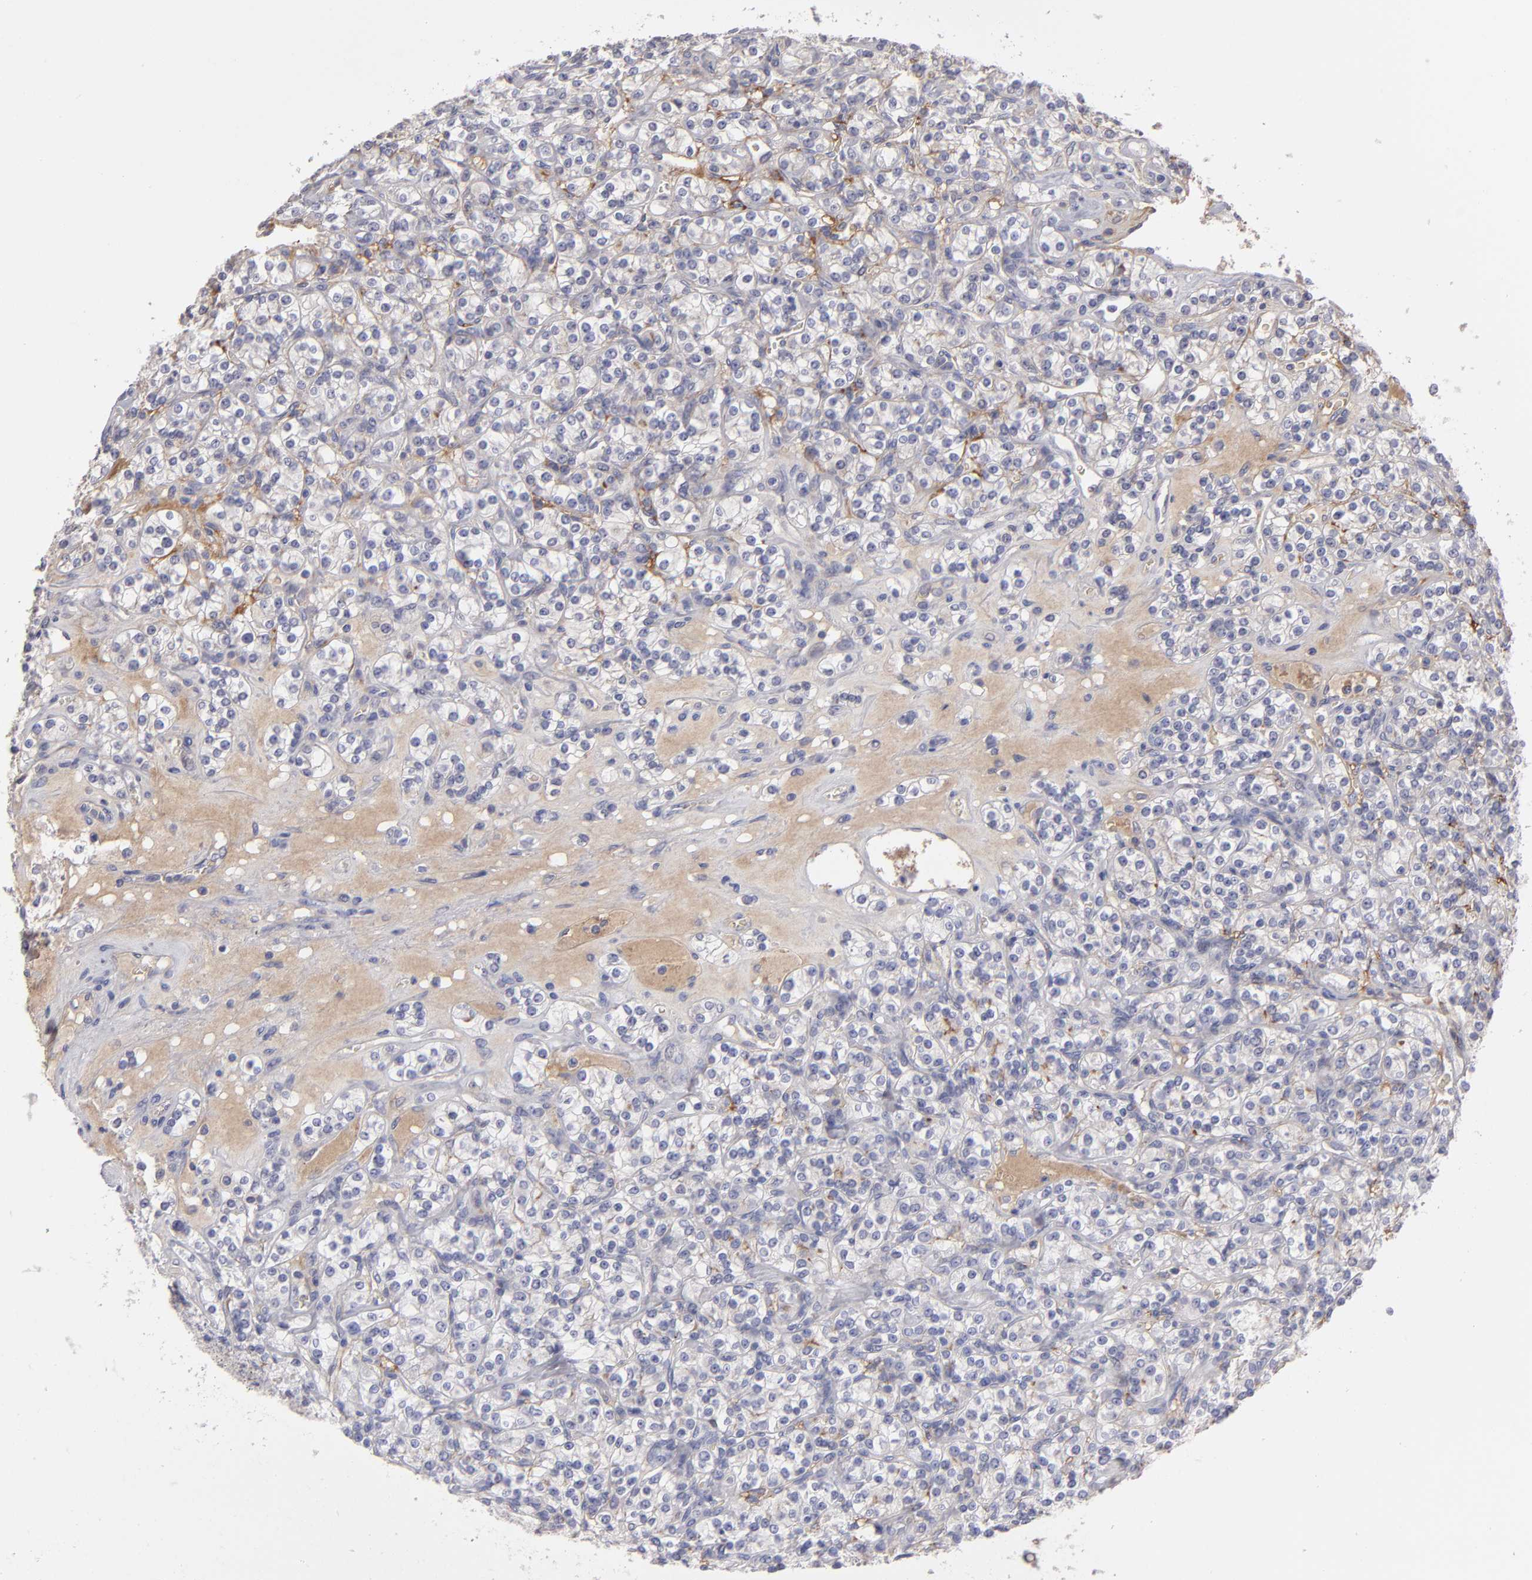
{"staining": {"intensity": "negative", "quantity": "none", "location": "none"}, "tissue": "renal cancer", "cell_type": "Tumor cells", "image_type": "cancer", "snomed": [{"axis": "morphology", "description": "Adenocarcinoma, NOS"}, {"axis": "topography", "description": "Kidney"}], "caption": "Immunohistochemistry micrograph of human renal cancer (adenocarcinoma) stained for a protein (brown), which reveals no staining in tumor cells.", "gene": "FBLN1", "patient": {"sex": "male", "age": 77}}